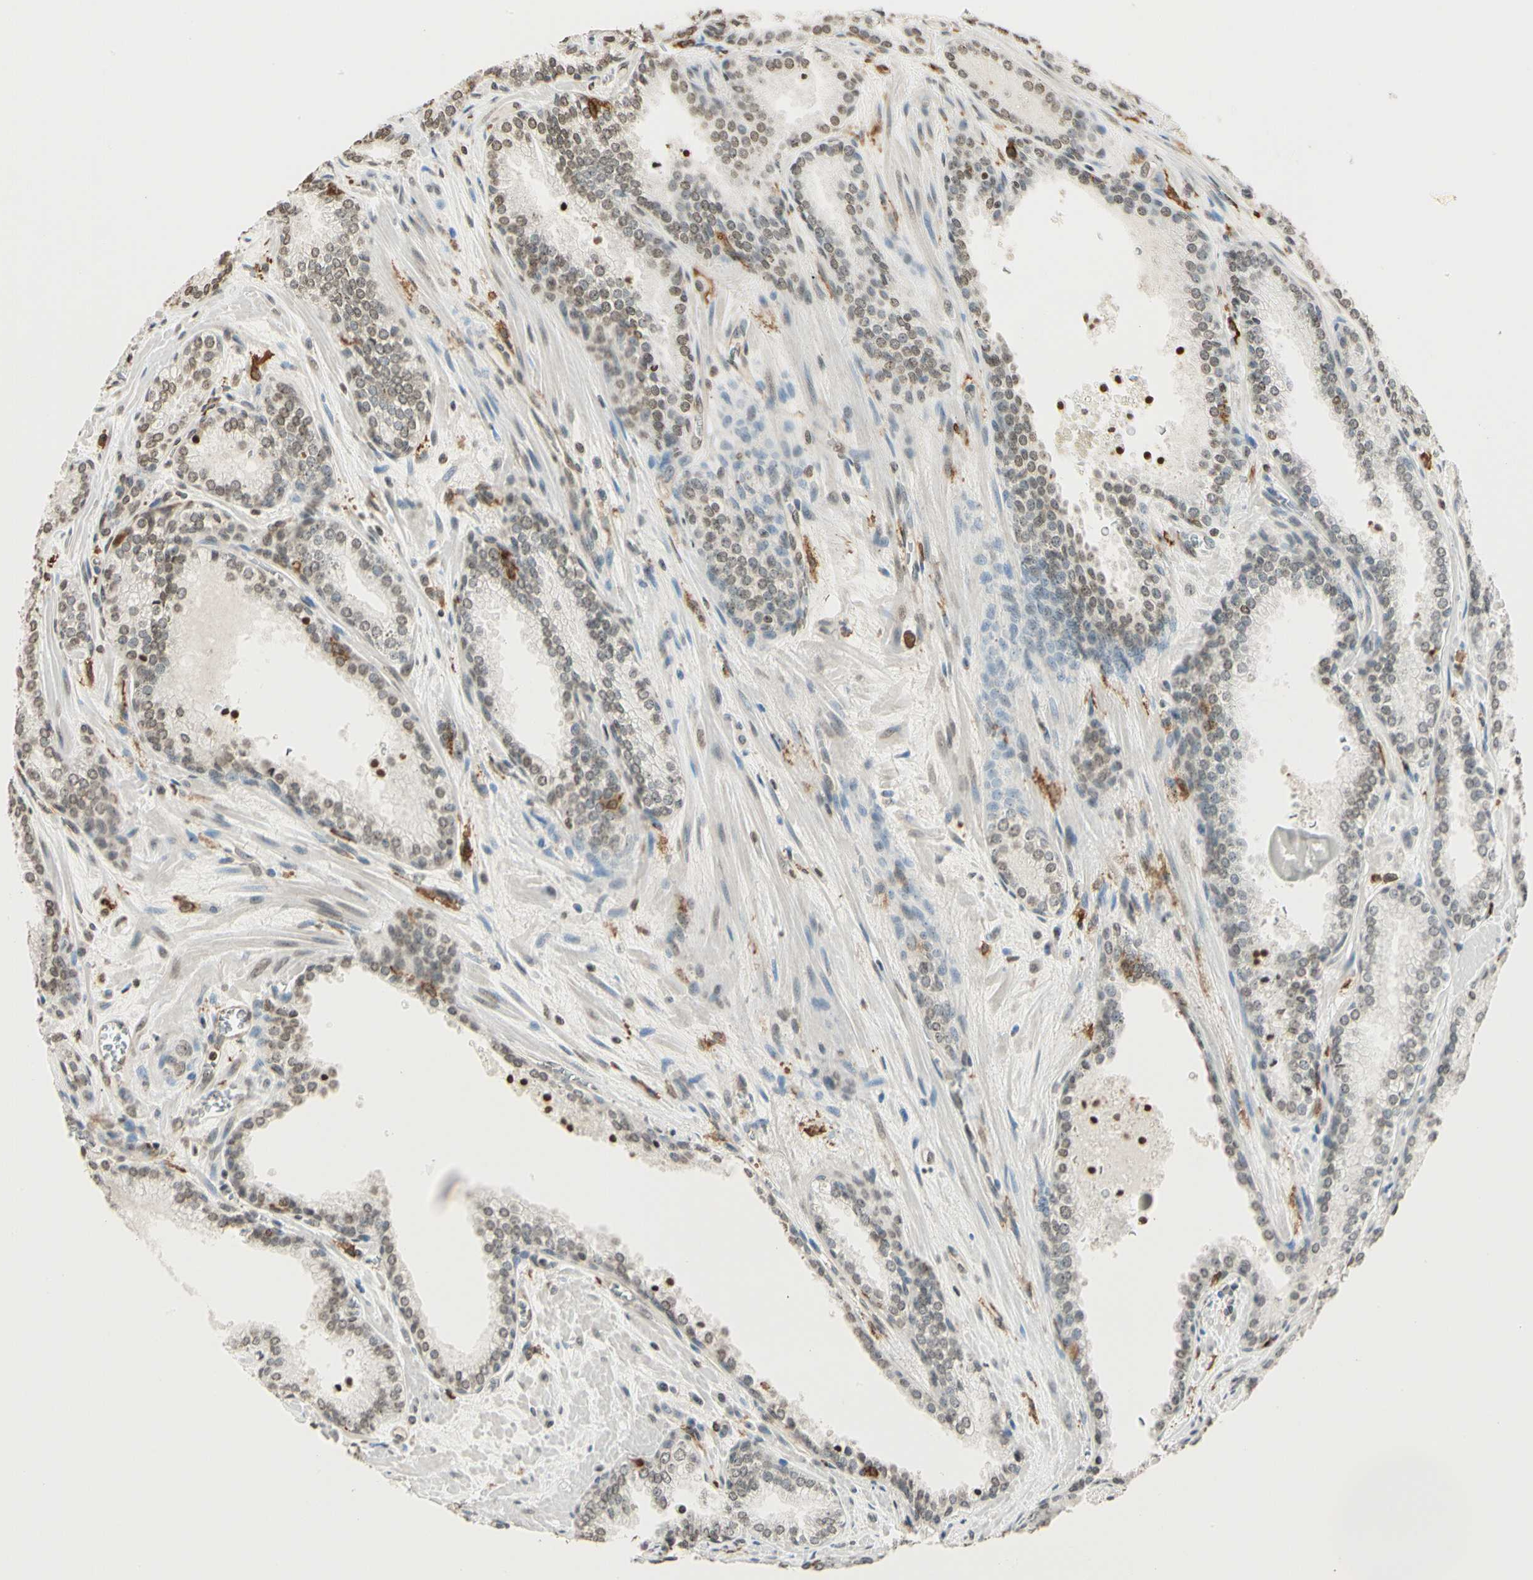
{"staining": {"intensity": "weak", "quantity": "25%-75%", "location": "nuclear"}, "tissue": "prostate cancer", "cell_type": "Tumor cells", "image_type": "cancer", "snomed": [{"axis": "morphology", "description": "Adenocarcinoma, Low grade"}, {"axis": "topography", "description": "Prostate"}], "caption": "Tumor cells exhibit low levels of weak nuclear expression in about 25%-75% of cells in human prostate cancer (low-grade adenocarcinoma).", "gene": "FER", "patient": {"sex": "male", "age": 60}}